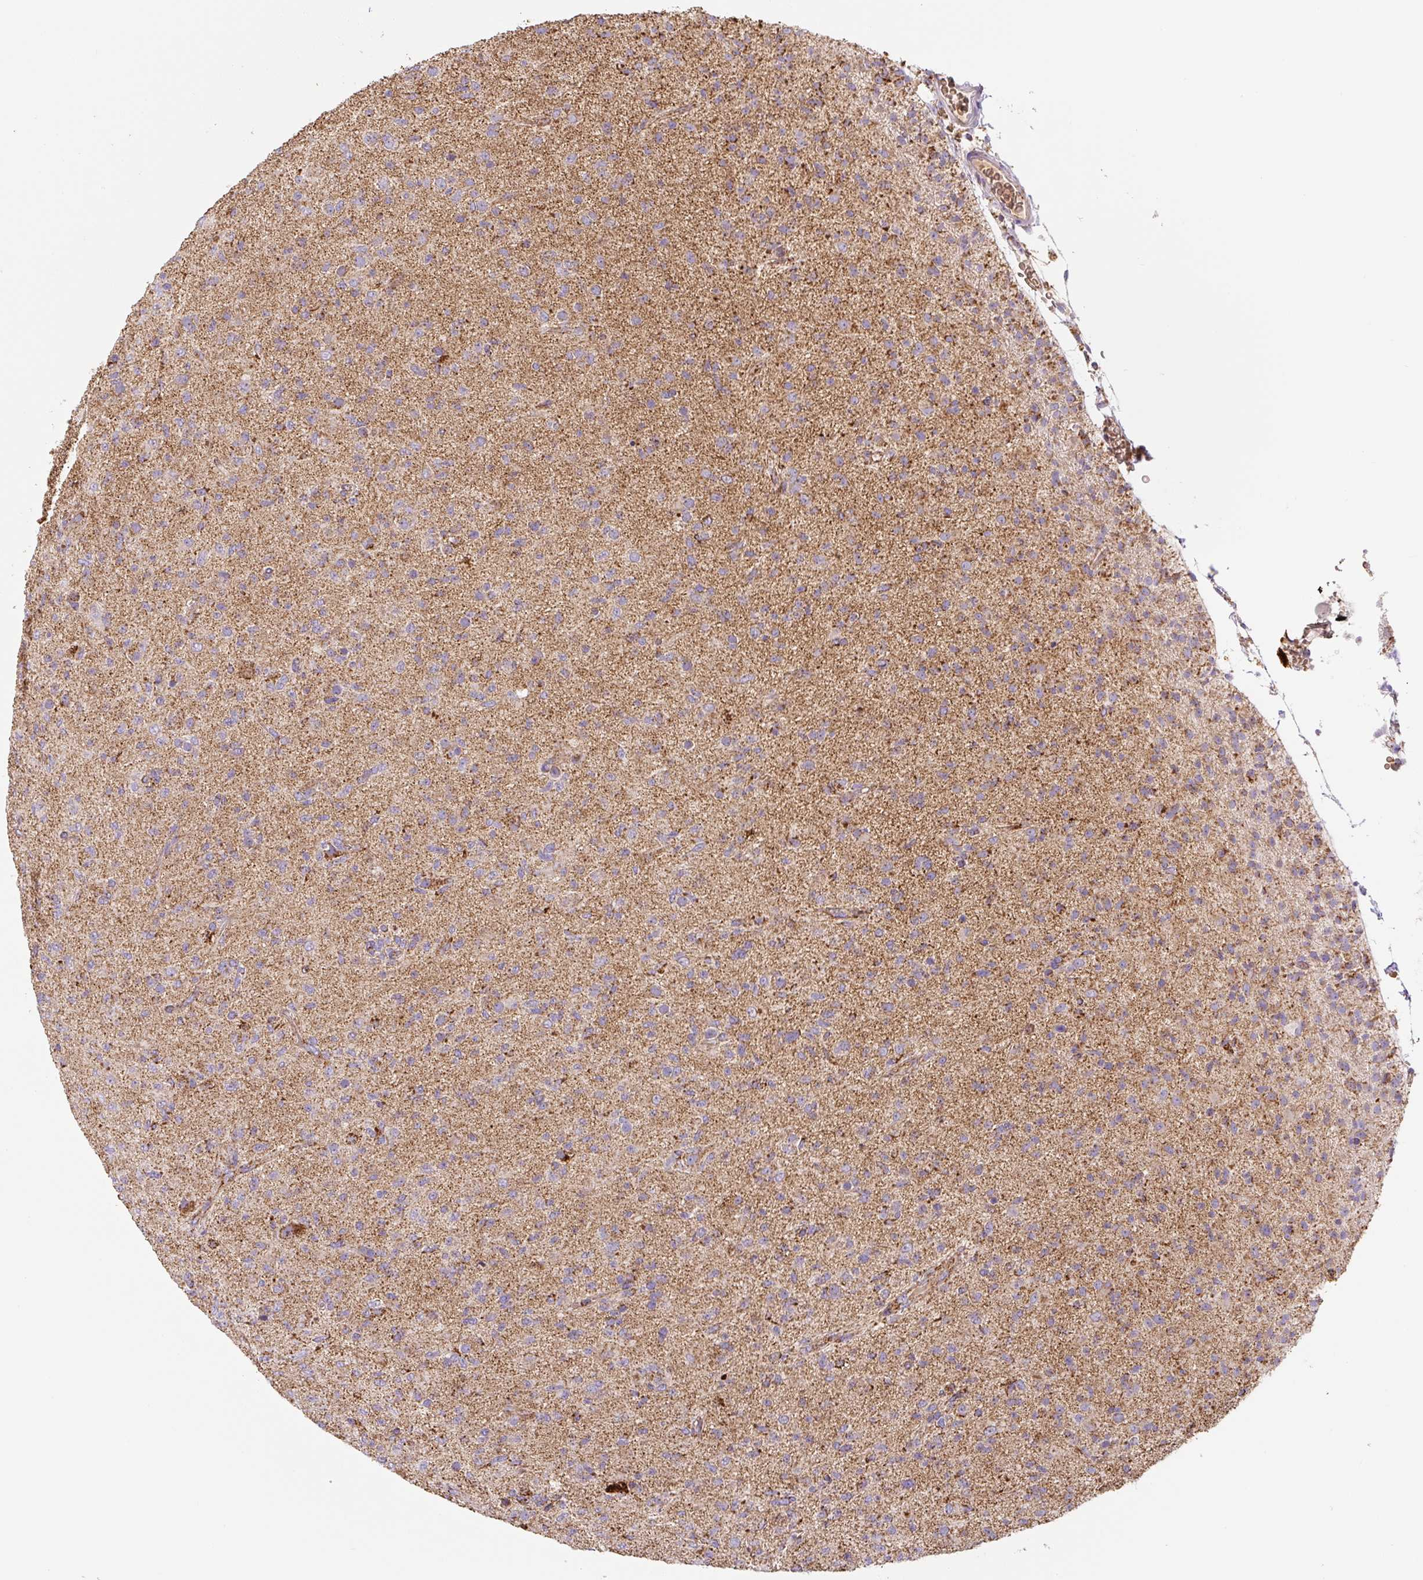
{"staining": {"intensity": "negative", "quantity": "none", "location": "none"}, "tissue": "glioma", "cell_type": "Tumor cells", "image_type": "cancer", "snomed": [{"axis": "morphology", "description": "Glioma, malignant, Low grade"}, {"axis": "topography", "description": "Brain"}], "caption": "IHC photomicrograph of neoplastic tissue: malignant glioma (low-grade) stained with DAB (3,3'-diaminobenzidine) shows no significant protein staining in tumor cells.", "gene": "MT-CO2", "patient": {"sex": "male", "age": 65}}